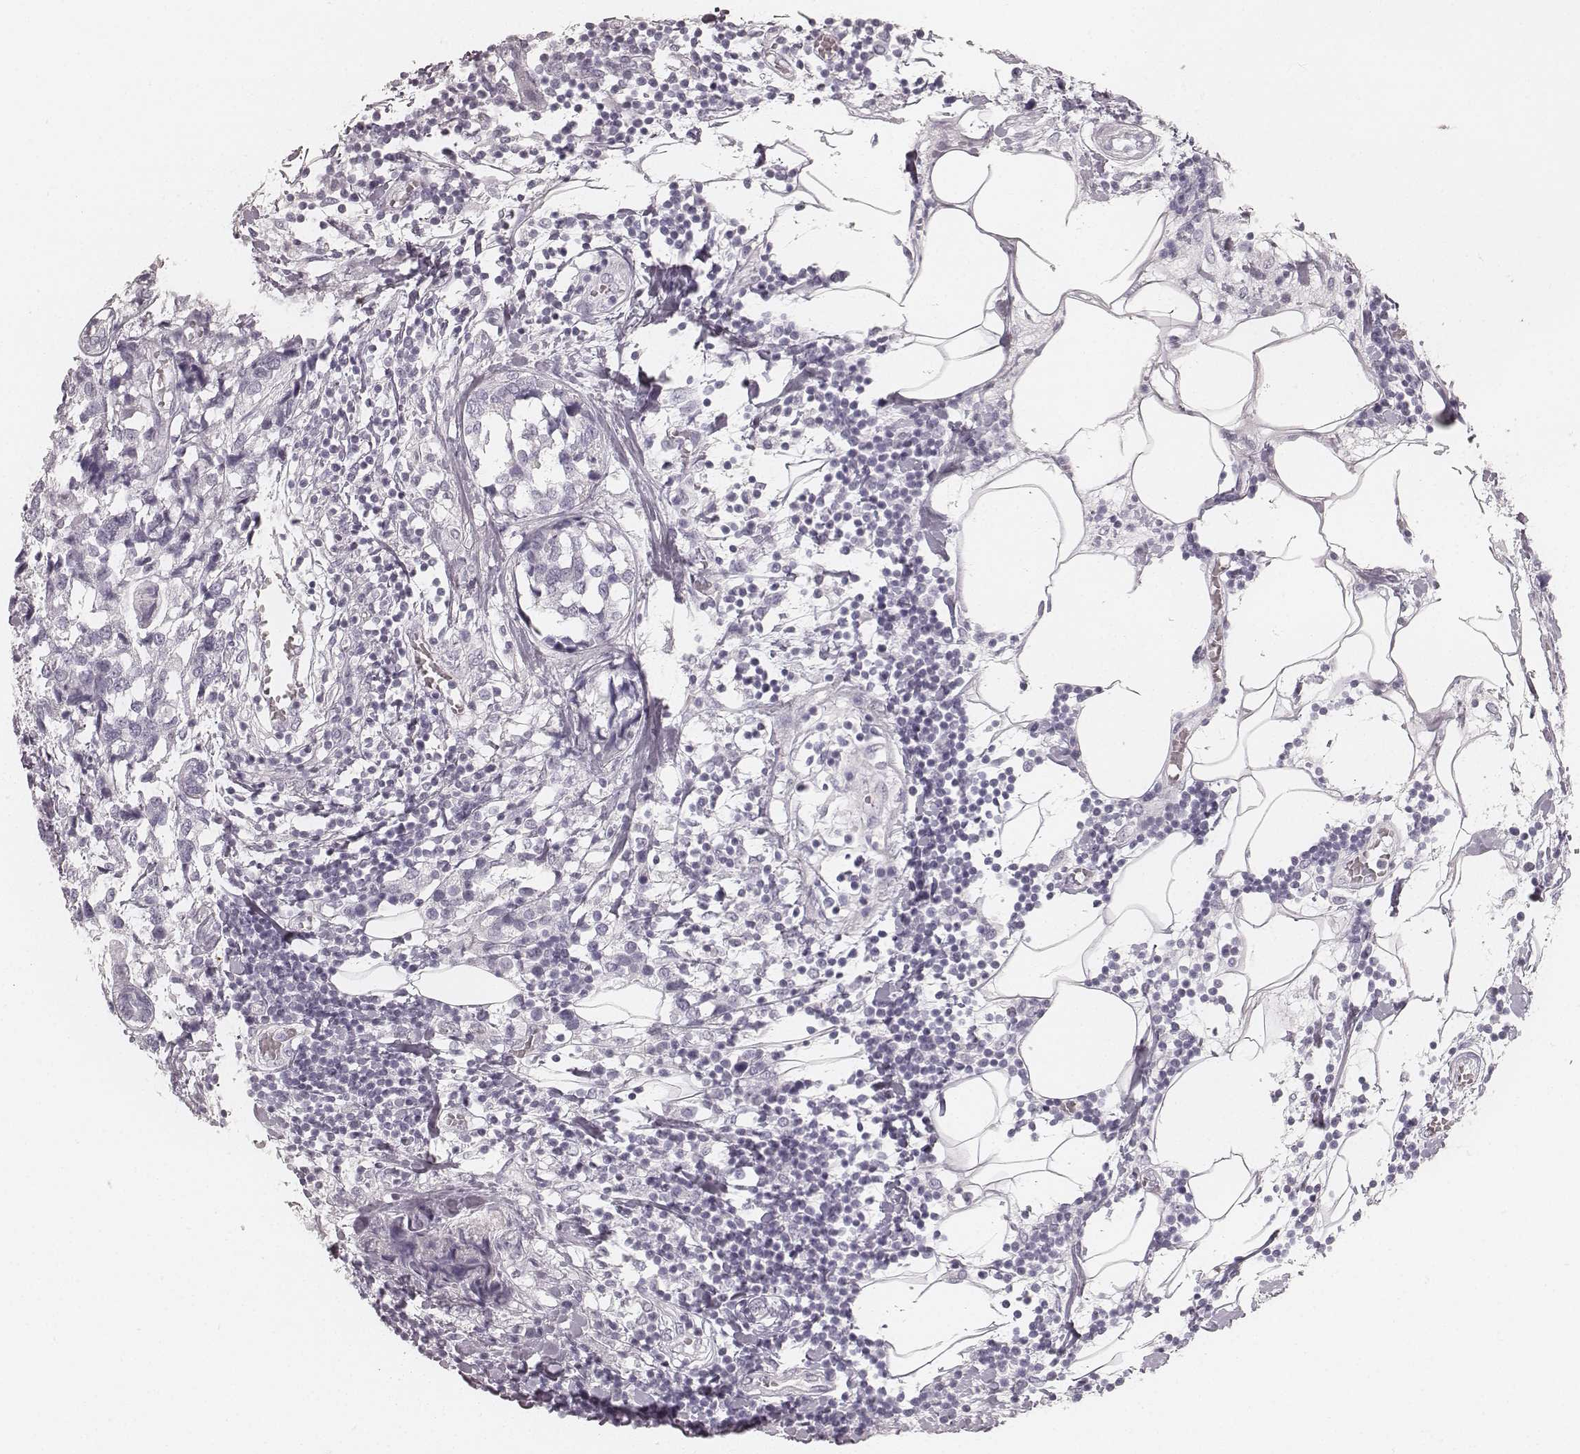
{"staining": {"intensity": "negative", "quantity": "none", "location": "none"}, "tissue": "breast cancer", "cell_type": "Tumor cells", "image_type": "cancer", "snomed": [{"axis": "morphology", "description": "Lobular carcinoma"}, {"axis": "topography", "description": "Breast"}], "caption": "Lobular carcinoma (breast) stained for a protein using IHC demonstrates no staining tumor cells.", "gene": "KRT34", "patient": {"sex": "female", "age": 59}}